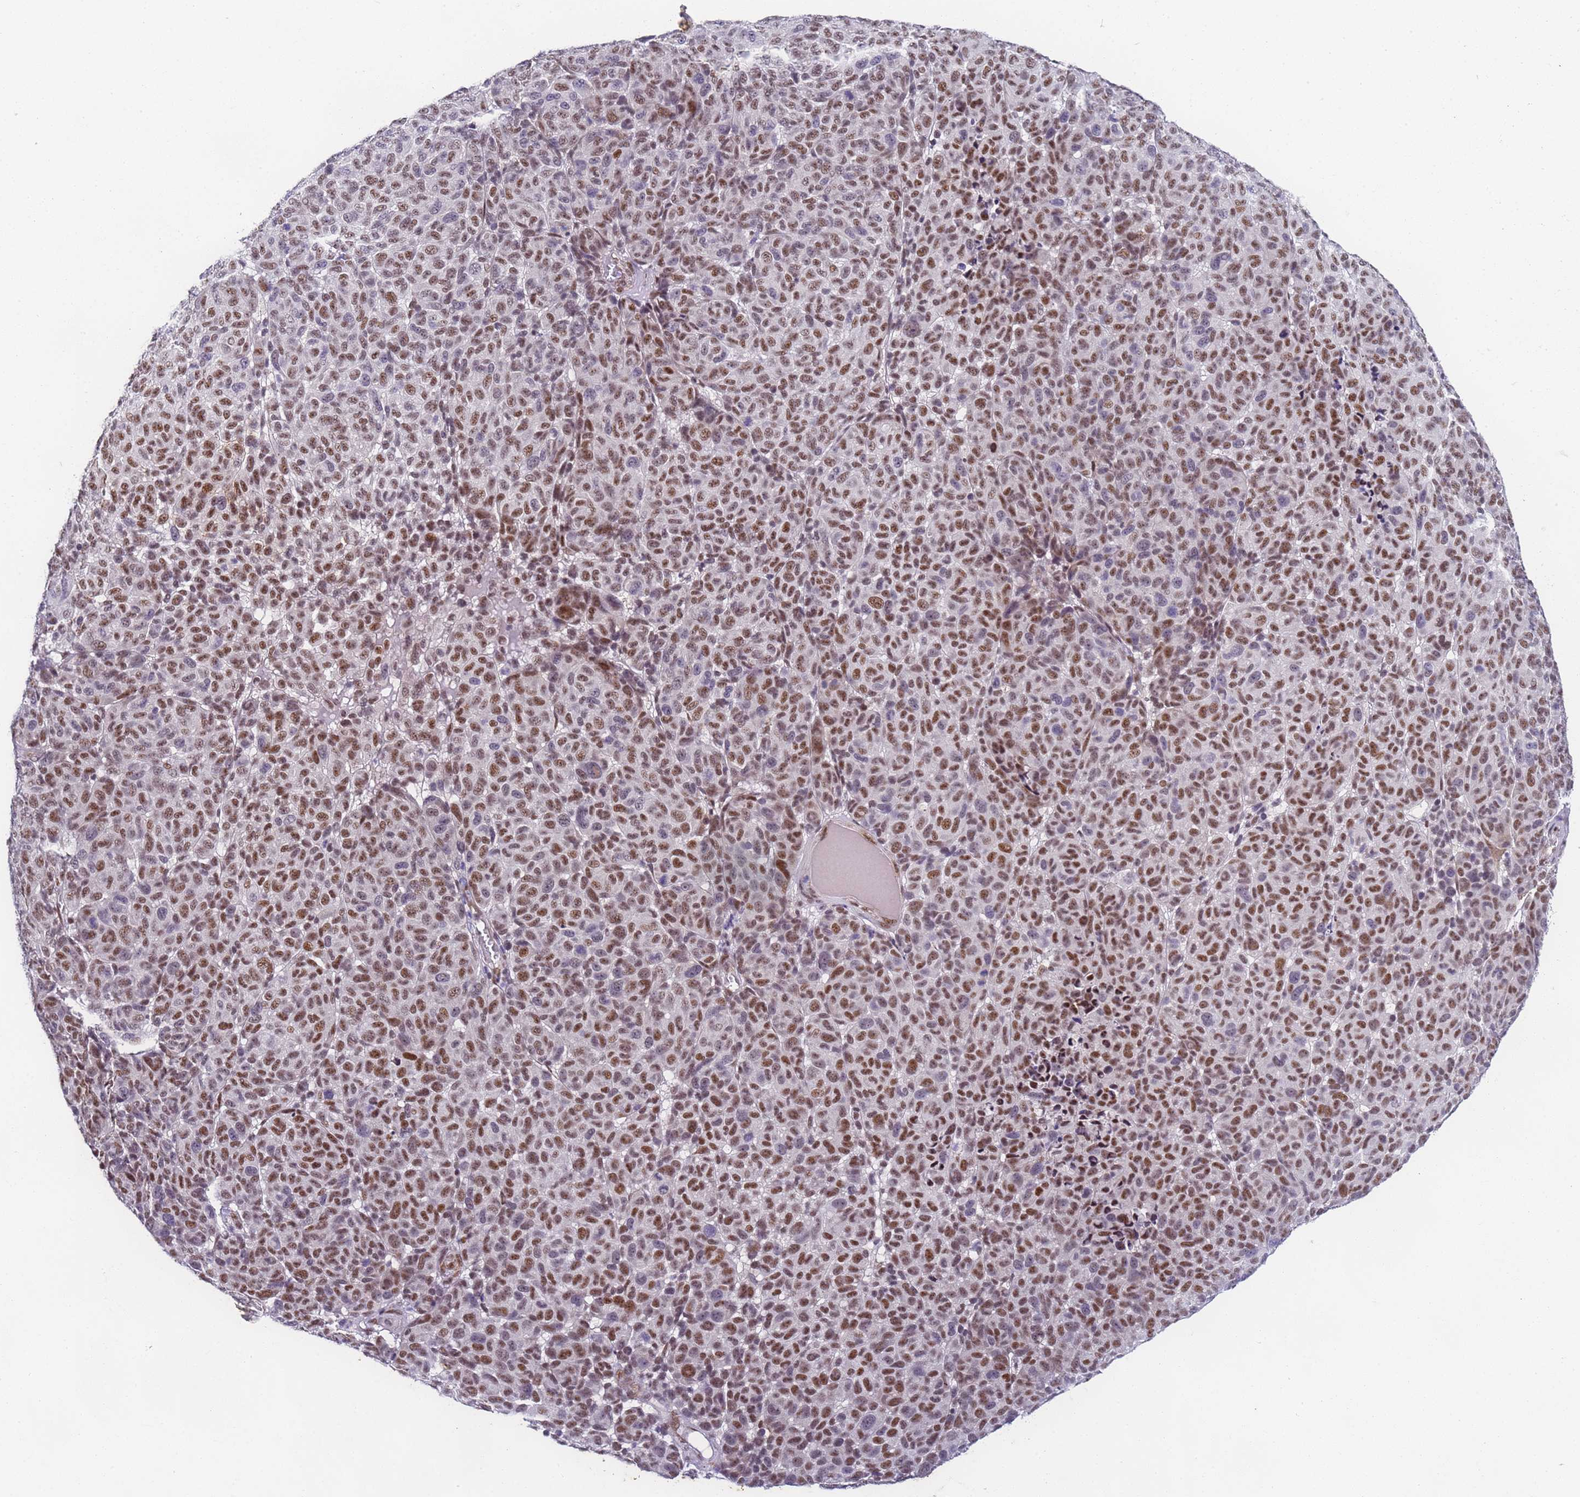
{"staining": {"intensity": "moderate", "quantity": ">75%", "location": "nuclear"}, "tissue": "melanoma", "cell_type": "Tumor cells", "image_type": "cancer", "snomed": [{"axis": "morphology", "description": "Malignant melanoma, NOS"}, {"axis": "topography", "description": "Skin"}], "caption": "Tumor cells exhibit moderate nuclear positivity in approximately >75% of cells in melanoma.", "gene": "FNBP4", "patient": {"sex": "male", "age": 49}}